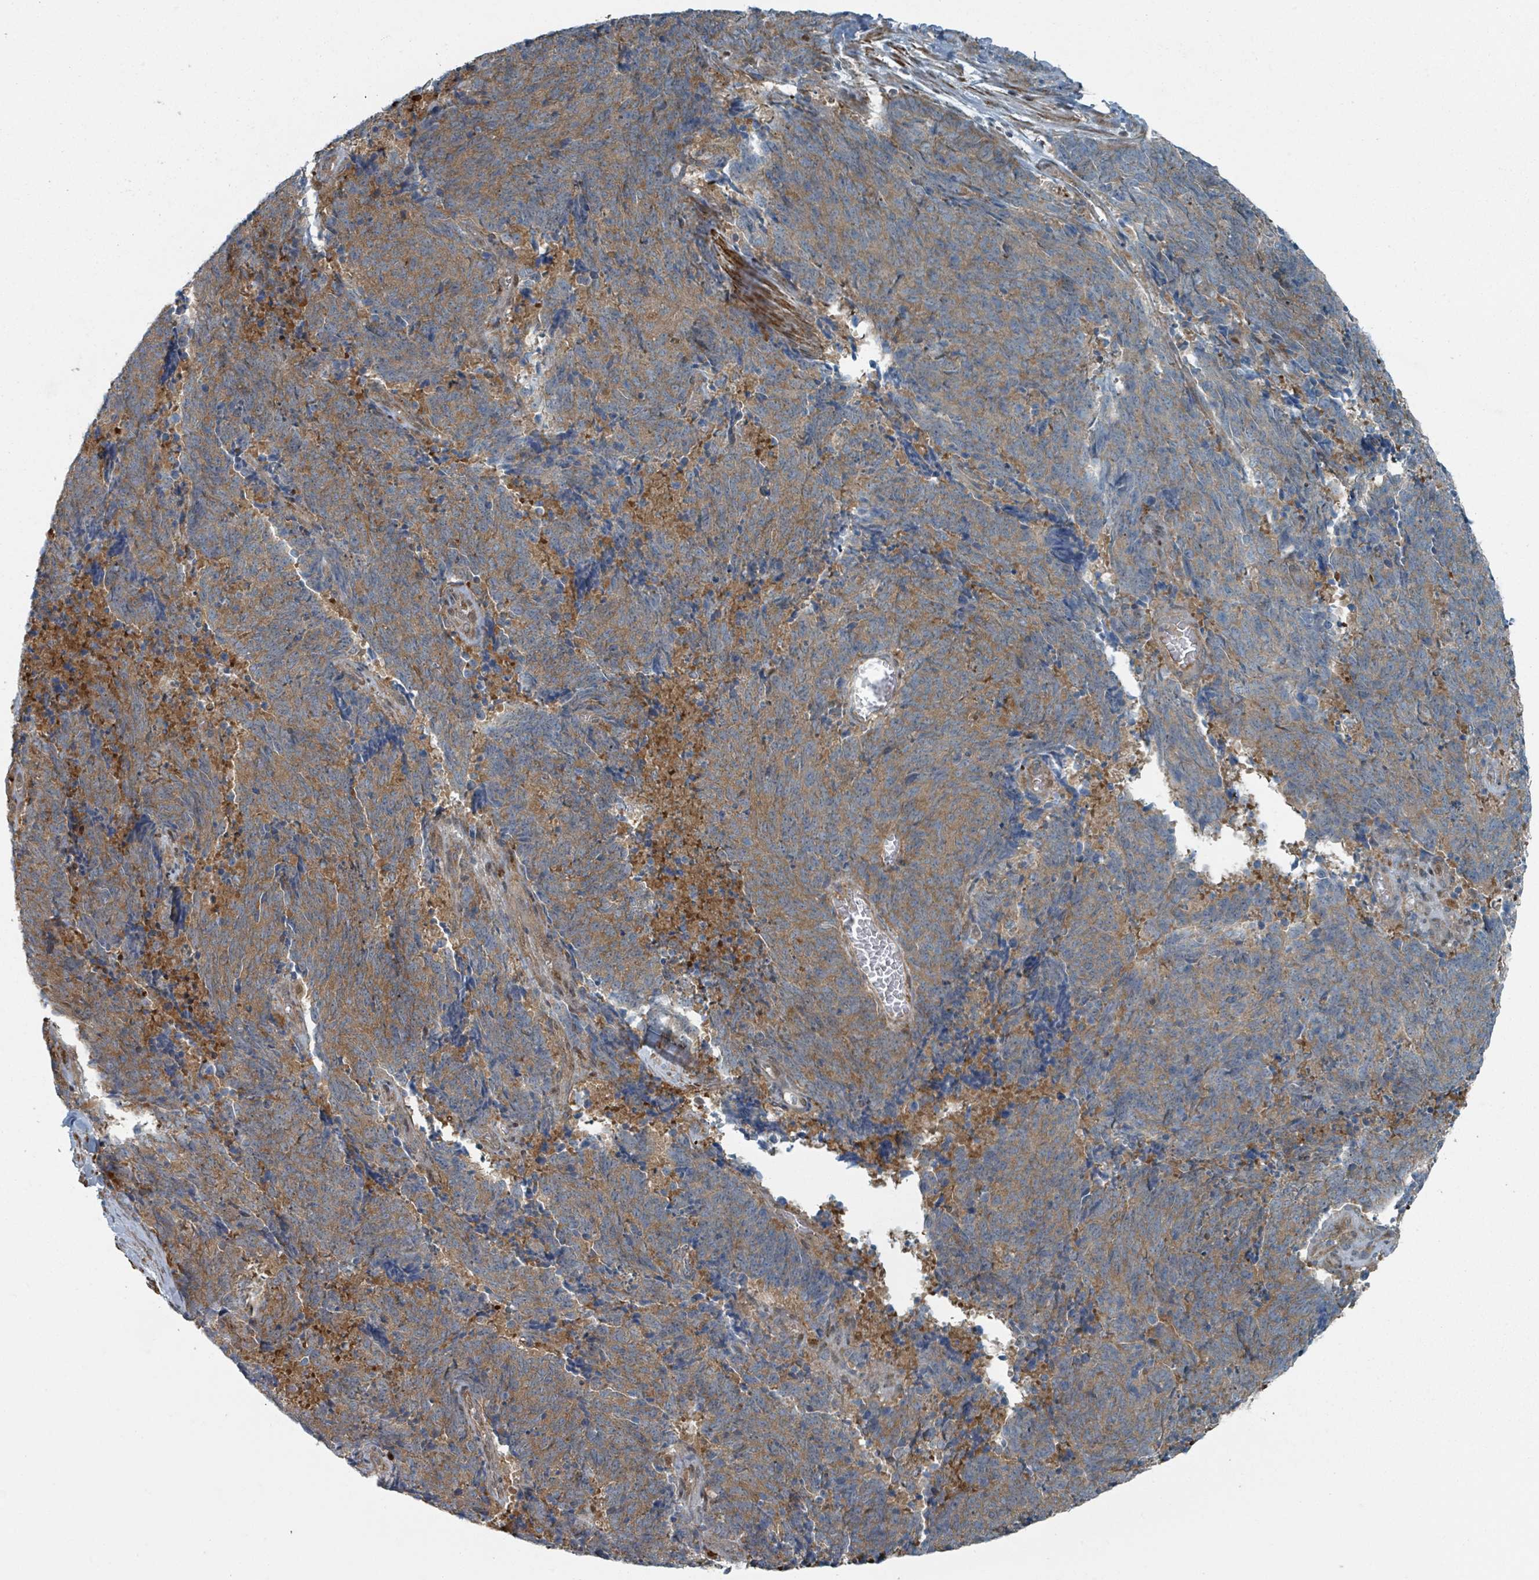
{"staining": {"intensity": "moderate", "quantity": ">75%", "location": "cytoplasmic/membranous"}, "tissue": "cervical cancer", "cell_type": "Tumor cells", "image_type": "cancer", "snomed": [{"axis": "morphology", "description": "Squamous cell carcinoma, NOS"}, {"axis": "topography", "description": "Cervix"}], "caption": "Protein staining of cervical squamous cell carcinoma tissue exhibits moderate cytoplasmic/membranous positivity in approximately >75% of tumor cells. (IHC, brightfield microscopy, high magnification).", "gene": "RHPN2", "patient": {"sex": "female", "age": 29}}